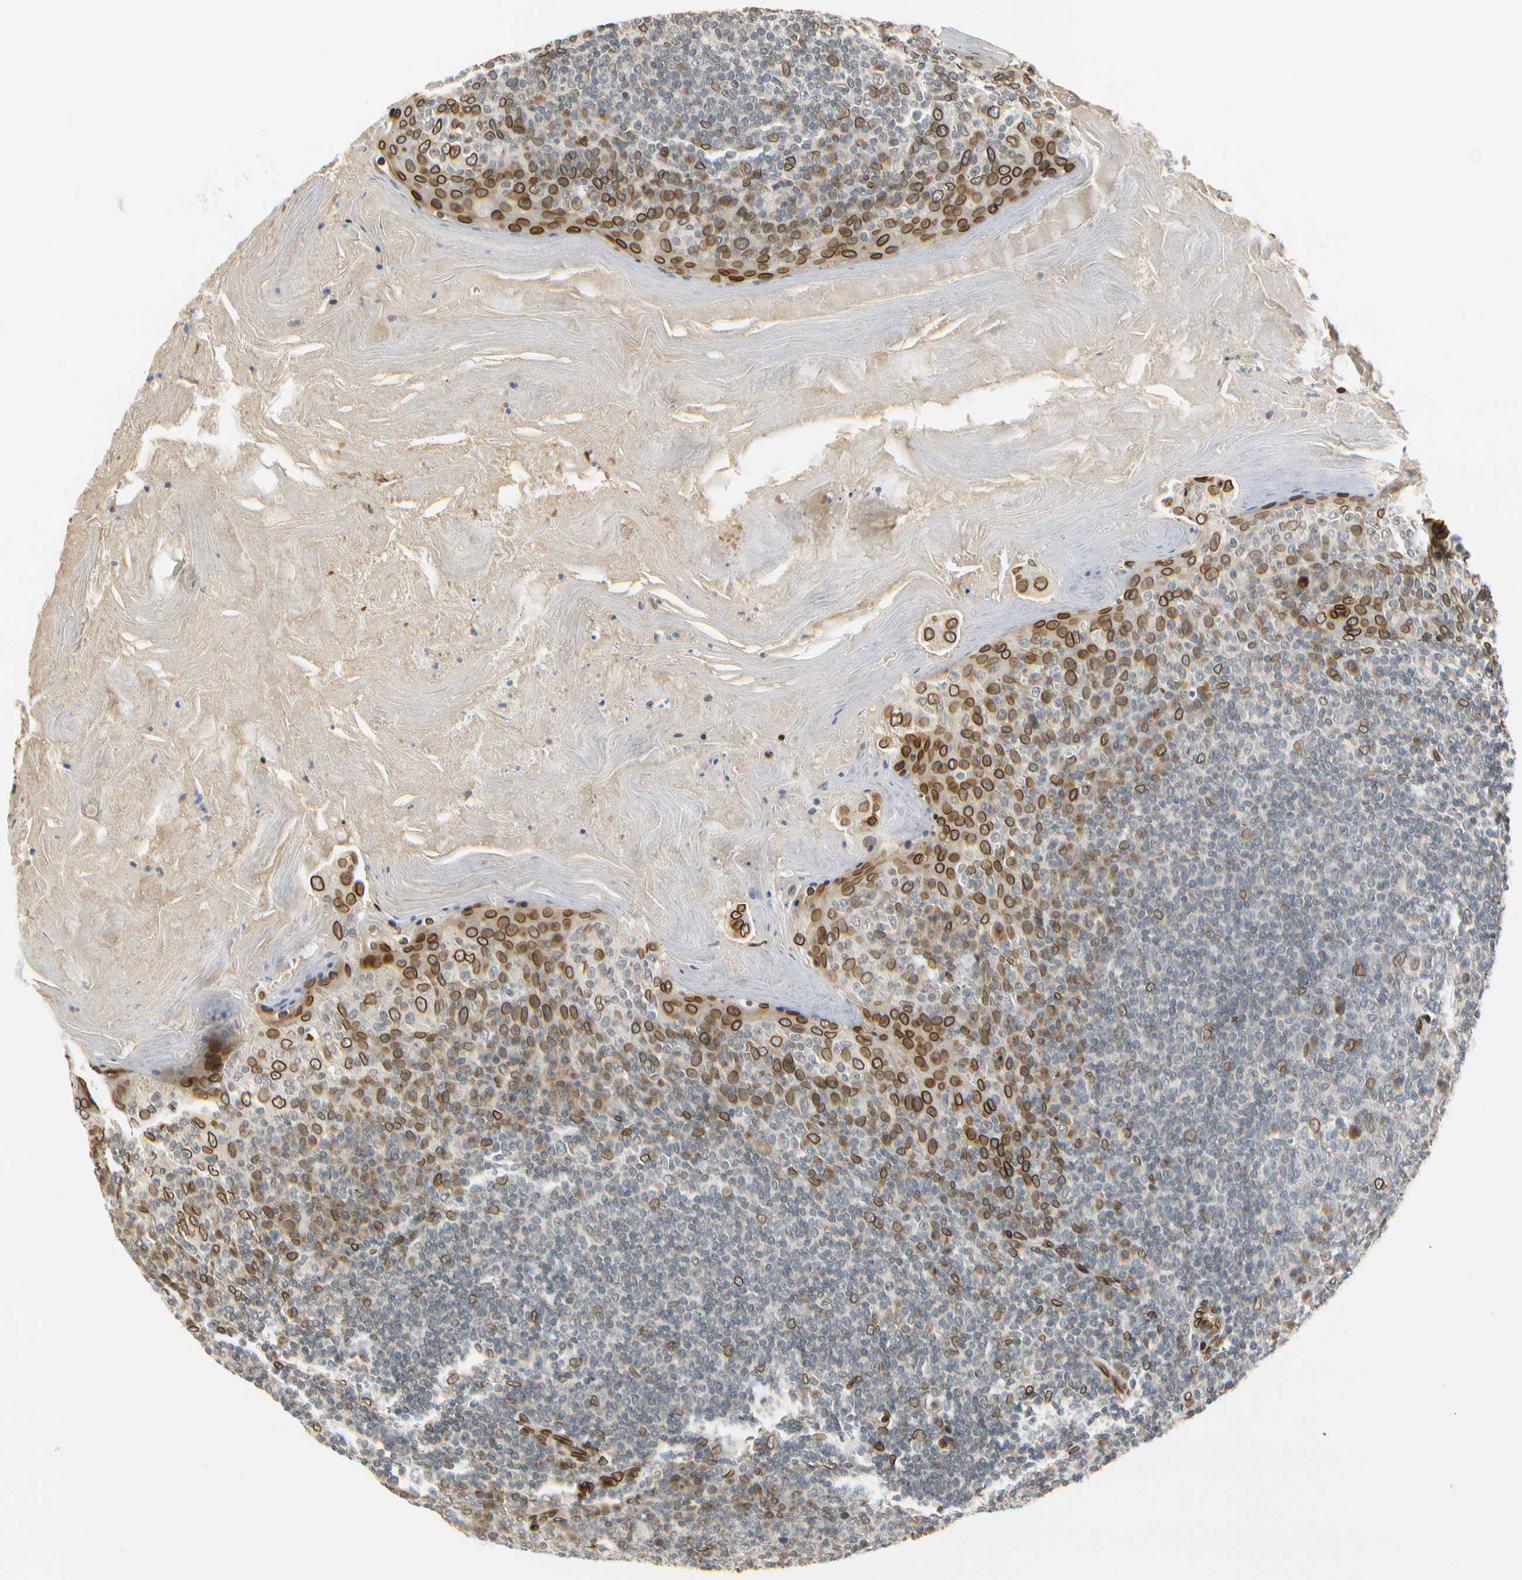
{"staining": {"intensity": "moderate", "quantity": "<25%", "location": "cytoplasmic/membranous,nuclear"}, "tissue": "tonsil", "cell_type": "Non-germinal center cells", "image_type": "normal", "snomed": [{"axis": "morphology", "description": "Normal tissue, NOS"}, {"axis": "topography", "description": "Tonsil"}], "caption": "Tonsil stained with IHC exhibits moderate cytoplasmic/membranous,nuclear positivity in approximately <25% of non-germinal center cells.", "gene": "SUN1", "patient": {"sex": "male", "age": 31}}